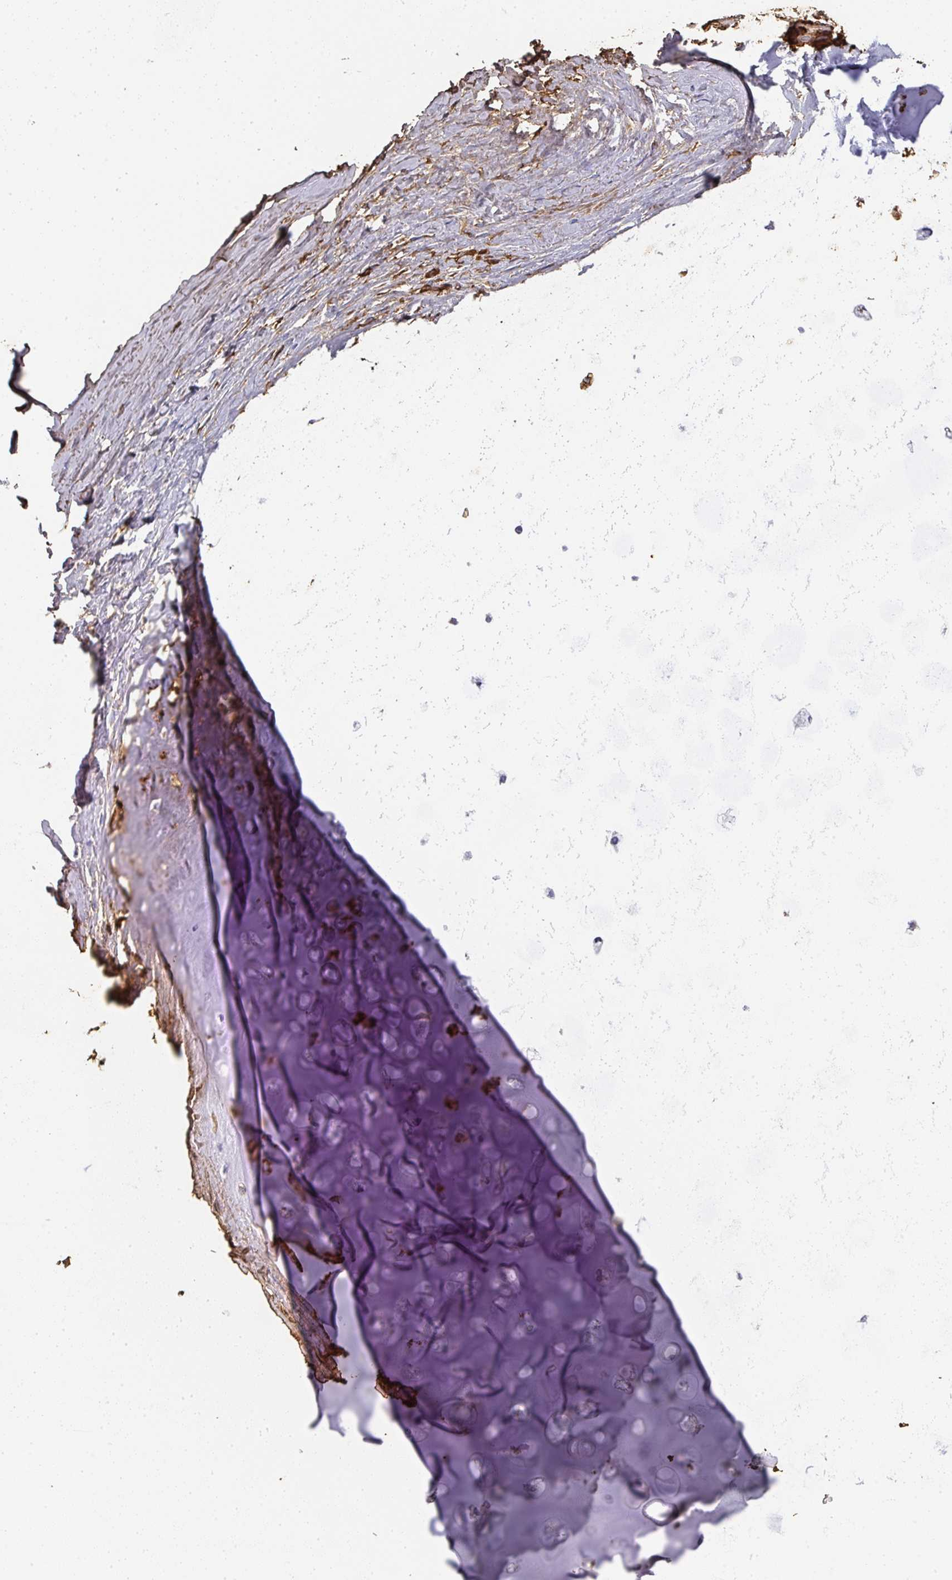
{"staining": {"intensity": "moderate", "quantity": "<25%", "location": "cytoplasmic/membranous"}, "tissue": "soft tissue", "cell_type": "Chondrocytes", "image_type": "normal", "snomed": [{"axis": "morphology", "description": "Normal tissue, NOS"}, {"axis": "topography", "description": "Cartilage tissue"}, {"axis": "topography", "description": "Bronchus"}], "caption": "This is a histology image of immunohistochemistry staining of unremarkable soft tissue, which shows moderate staining in the cytoplasmic/membranous of chondrocytes.", "gene": "ALB", "patient": {"sex": "male", "age": 56}}